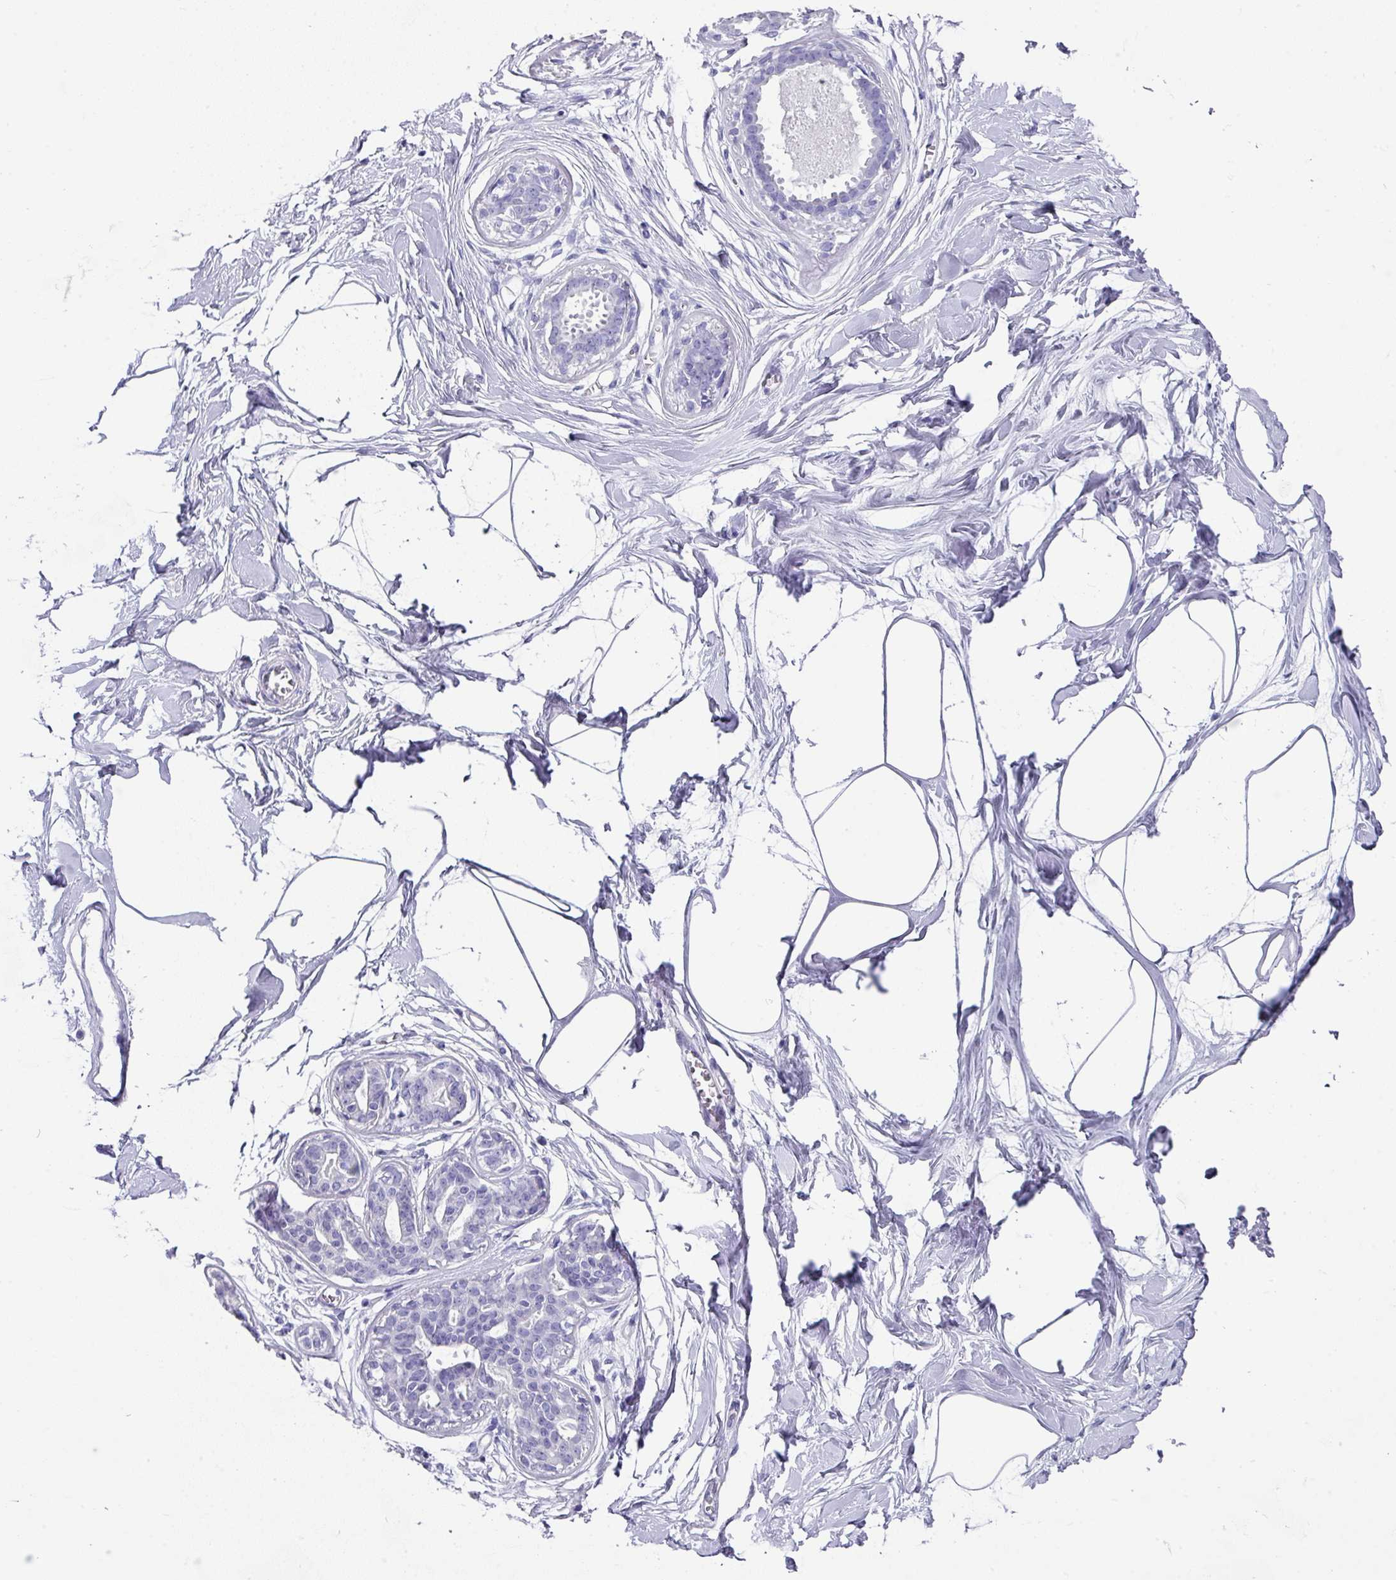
{"staining": {"intensity": "negative", "quantity": "none", "location": "none"}, "tissue": "breast", "cell_type": "Adipocytes", "image_type": "normal", "snomed": [{"axis": "morphology", "description": "Normal tissue, NOS"}, {"axis": "topography", "description": "Breast"}], "caption": "High magnification brightfield microscopy of normal breast stained with DAB (brown) and counterstained with hematoxylin (blue): adipocytes show no significant positivity.", "gene": "PEX10", "patient": {"sex": "female", "age": 45}}